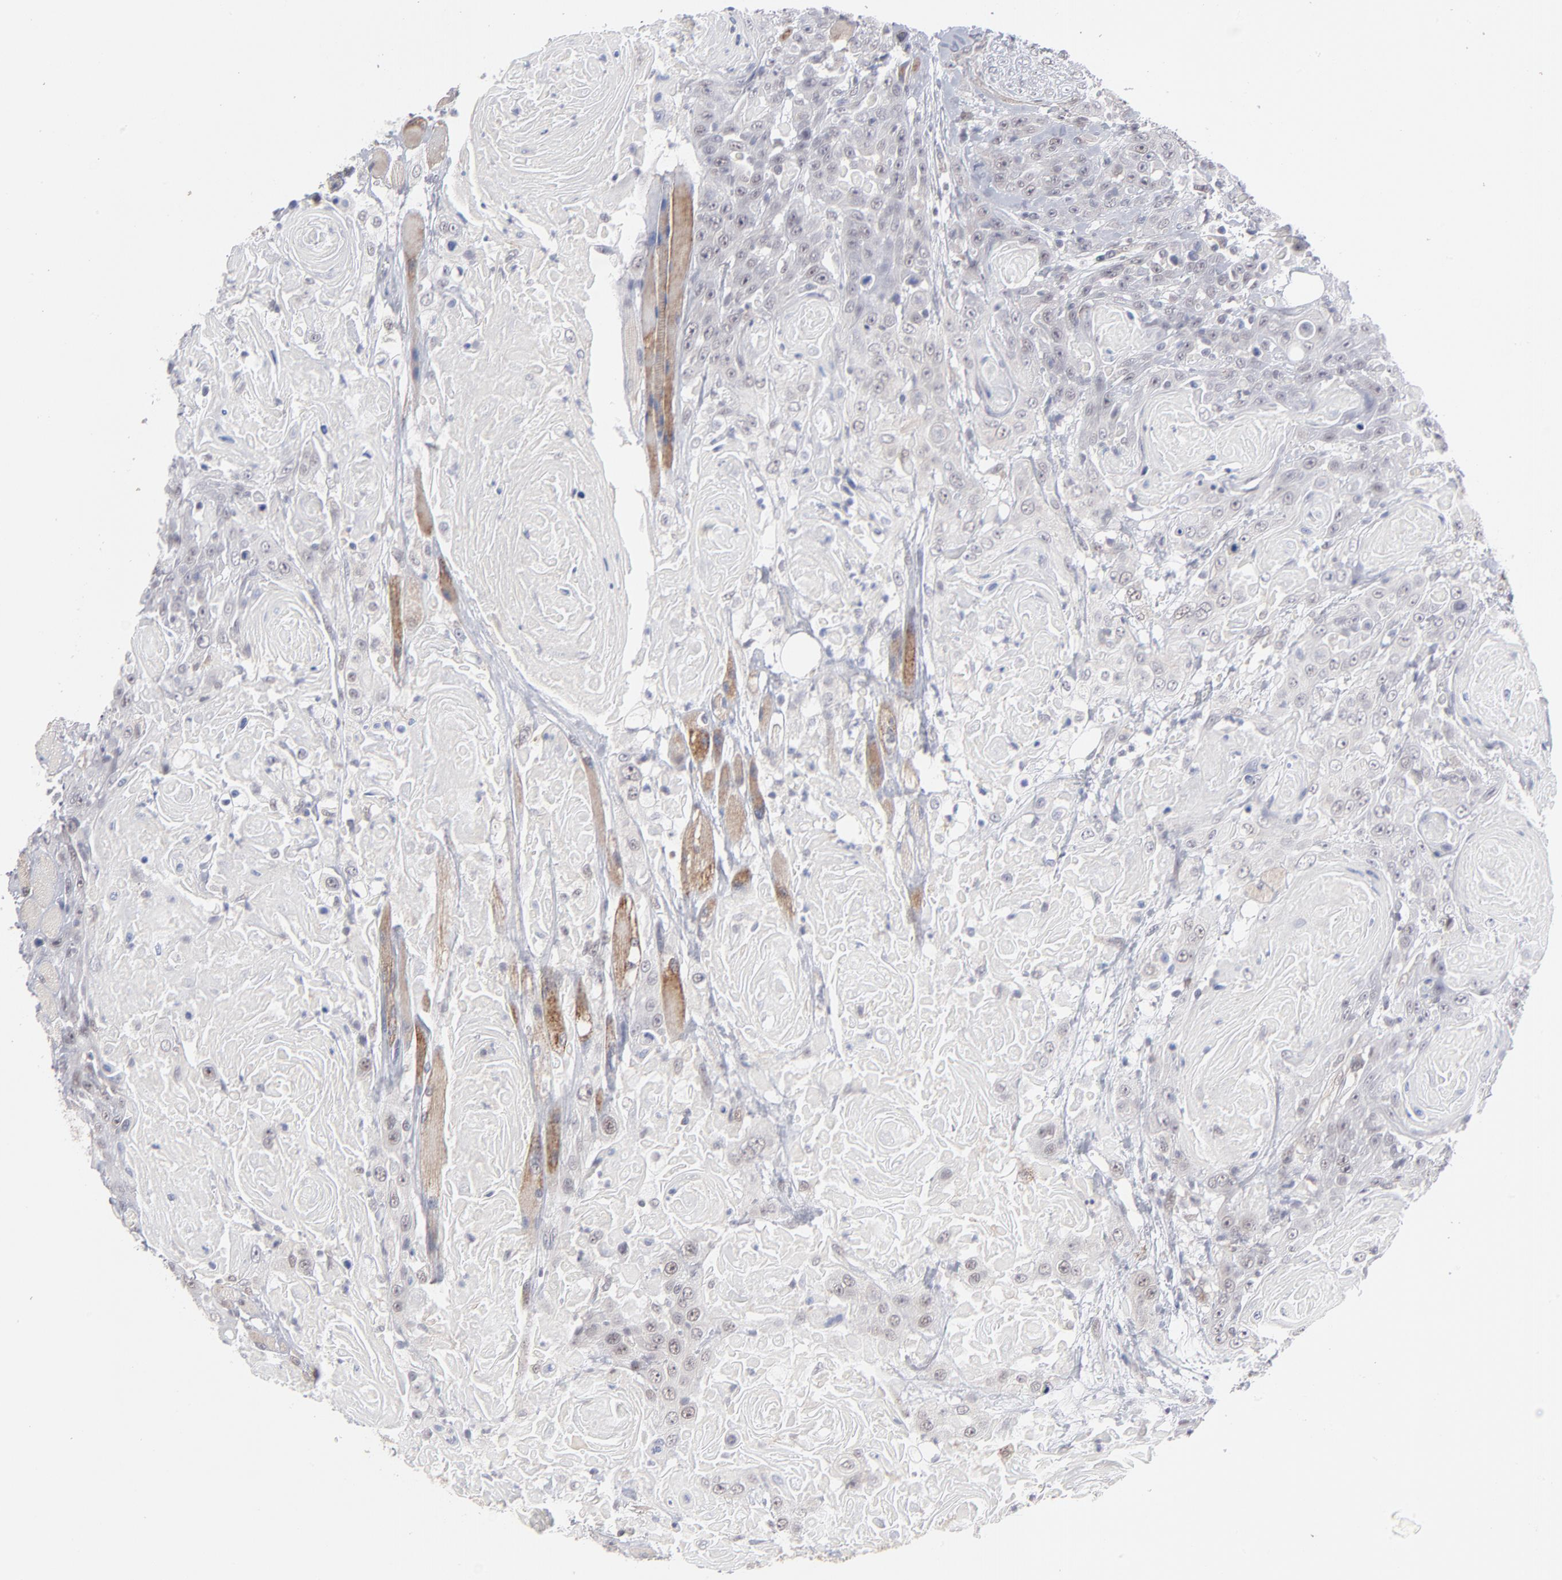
{"staining": {"intensity": "weak", "quantity": "25%-75%", "location": "cytoplasmic/membranous,nuclear"}, "tissue": "head and neck cancer", "cell_type": "Tumor cells", "image_type": "cancer", "snomed": [{"axis": "morphology", "description": "Squamous cell carcinoma, NOS"}, {"axis": "topography", "description": "Head-Neck"}], "caption": "This is a histology image of IHC staining of squamous cell carcinoma (head and neck), which shows weak staining in the cytoplasmic/membranous and nuclear of tumor cells.", "gene": "NBN", "patient": {"sex": "female", "age": 84}}